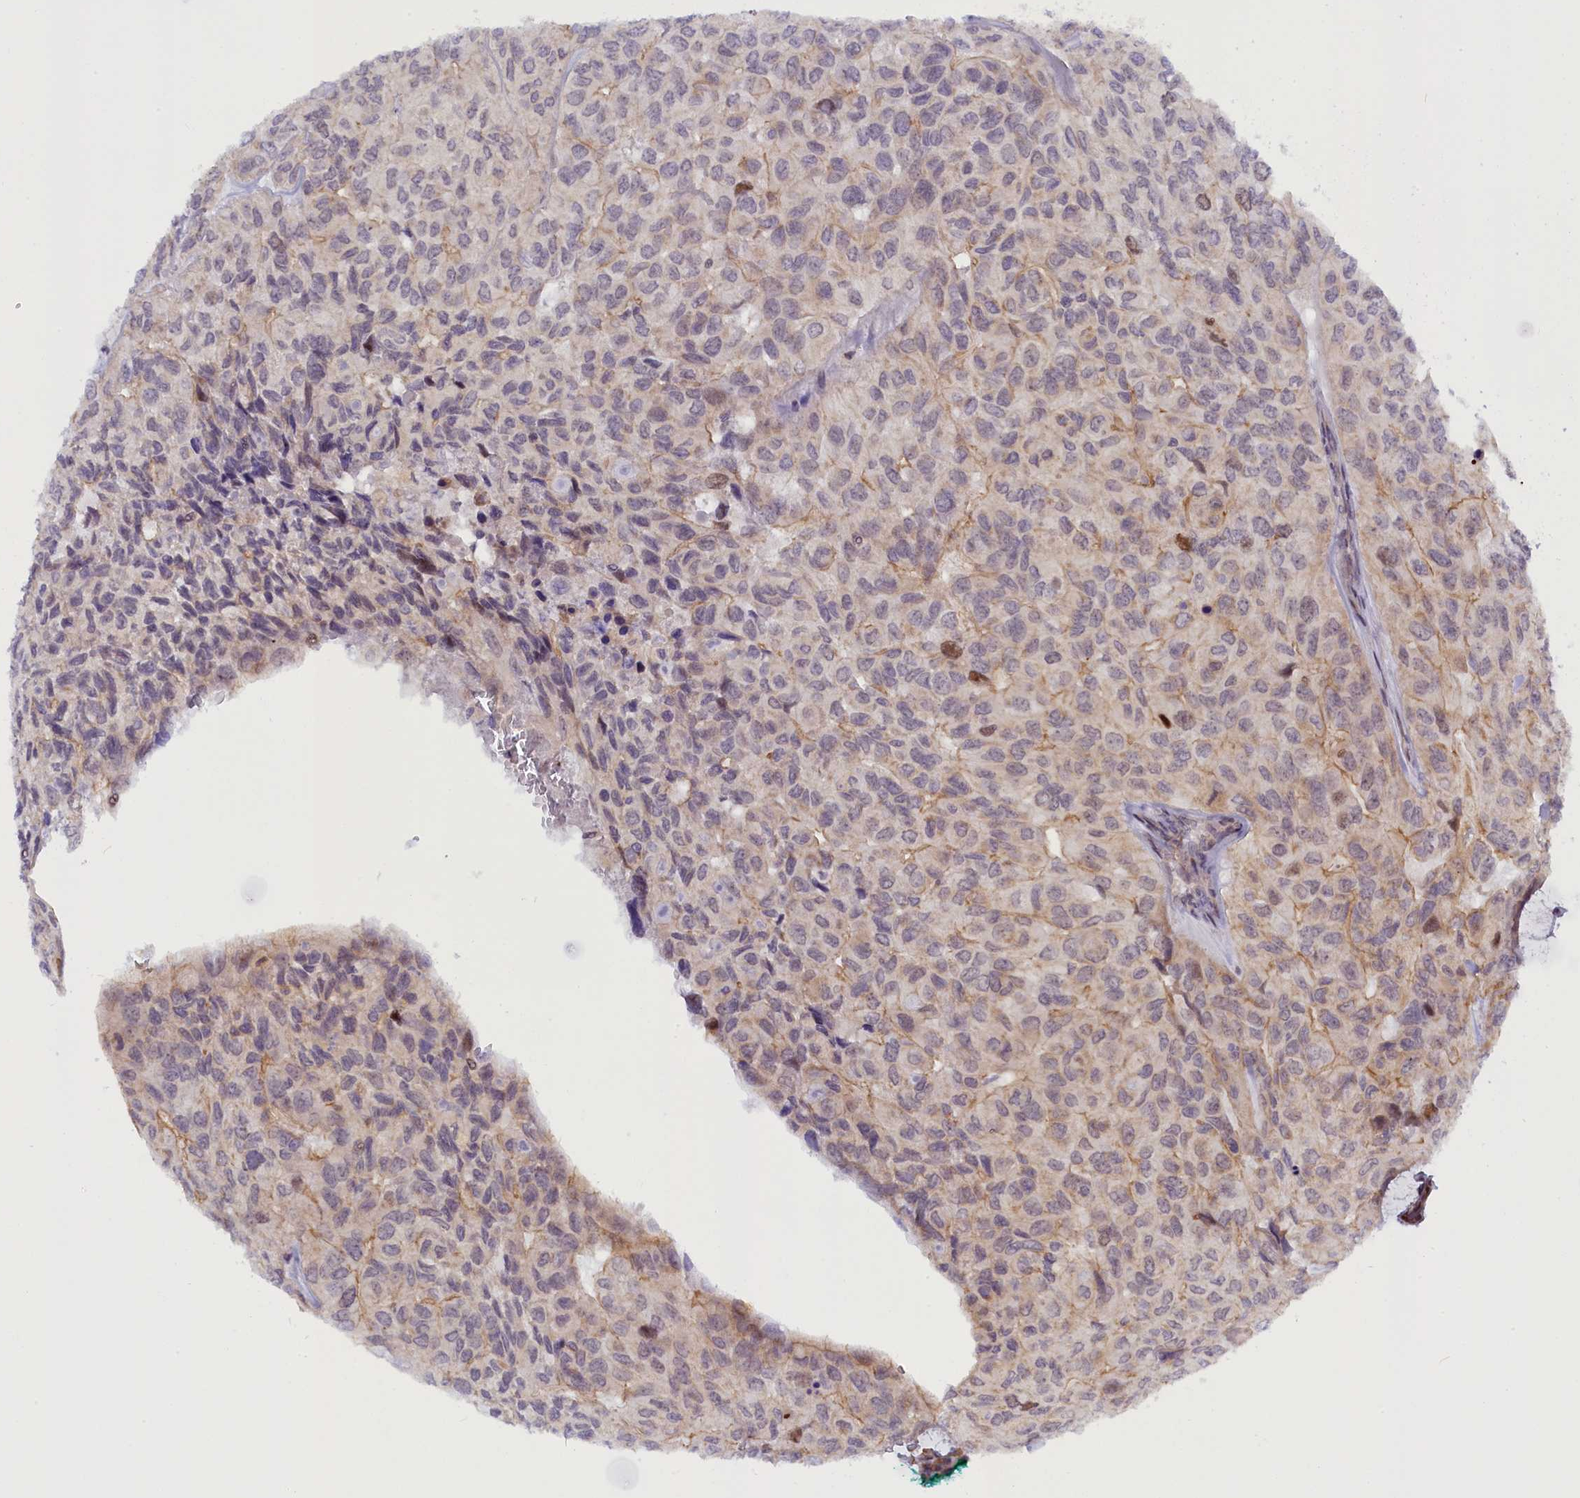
{"staining": {"intensity": "weak", "quantity": "<25%", "location": "cytoplasmic/membranous"}, "tissue": "head and neck cancer", "cell_type": "Tumor cells", "image_type": "cancer", "snomed": [{"axis": "morphology", "description": "Adenocarcinoma, NOS"}, {"axis": "topography", "description": "Salivary gland, NOS"}, {"axis": "topography", "description": "Head-Neck"}], "caption": "Immunohistochemistry (IHC) of head and neck cancer shows no positivity in tumor cells. The staining was performed using DAB (3,3'-diaminobenzidine) to visualize the protein expression in brown, while the nuclei were stained in blue with hematoxylin (Magnification: 20x).", "gene": "CCL23", "patient": {"sex": "female", "age": 76}}